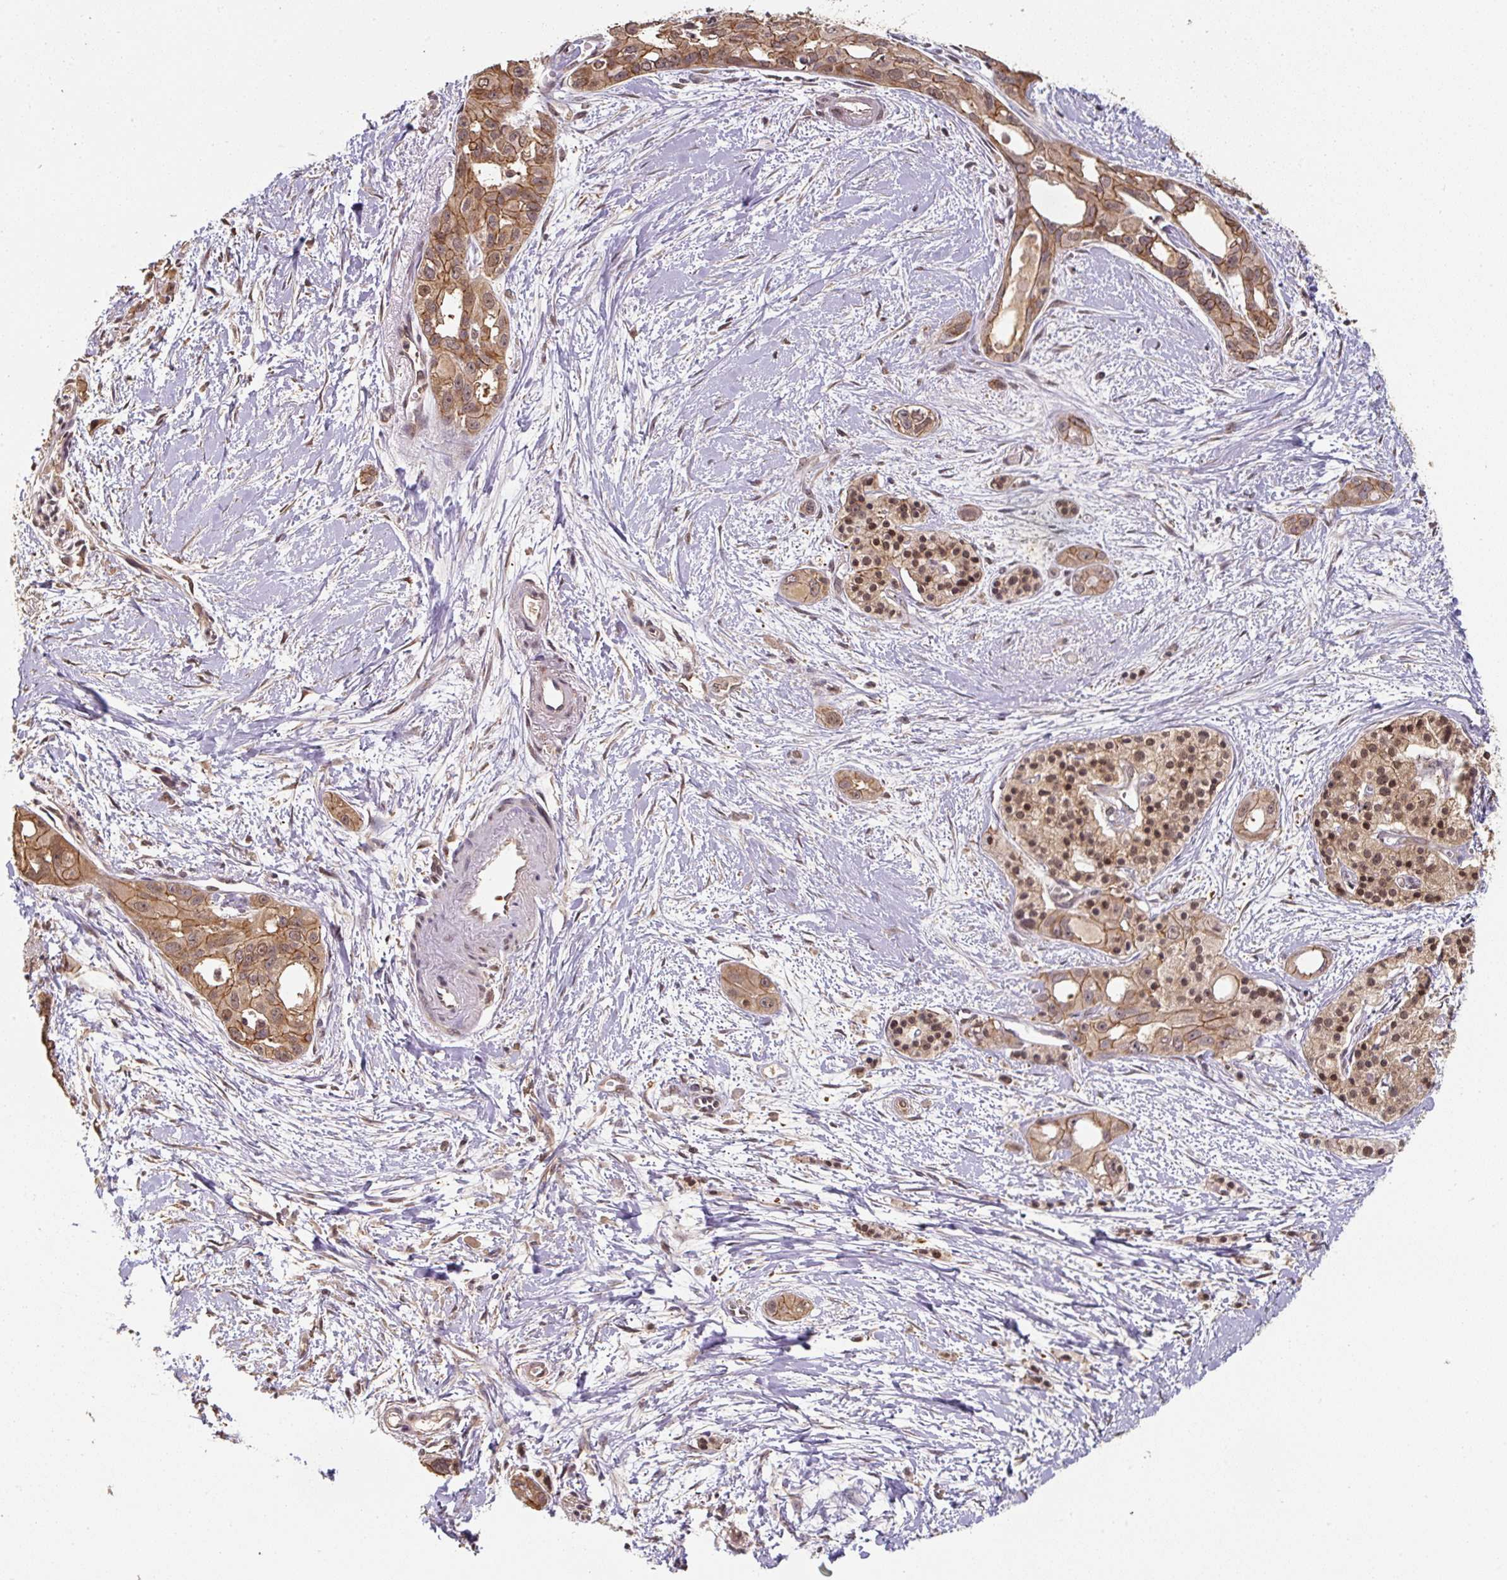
{"staining": {"intensity": "moderate", "quantity": ">75%", "location": "cytoplasmic/membranous,nuclear"}, "tissue": "pancreatic cancer", "cell_type": "Tumor cells", "image_type": "cancer", "snomed": [{"axis": "morphology", "description": "Adenocarcinoma, NOS"}, {"axis": "topography", "description": "Pancreas"}], "caption": "Immunohistochemical staining of adenocarcinoma (pancreatic) displays medium levels of moderate cytoplasmic/membranous and nuclear protein staining in approximately >75% of tumor cells. (DAB IHC with brightfield microscopy, high magnification).", "gene": "ST13", "patient": {"sex": "female", "age": 50}}